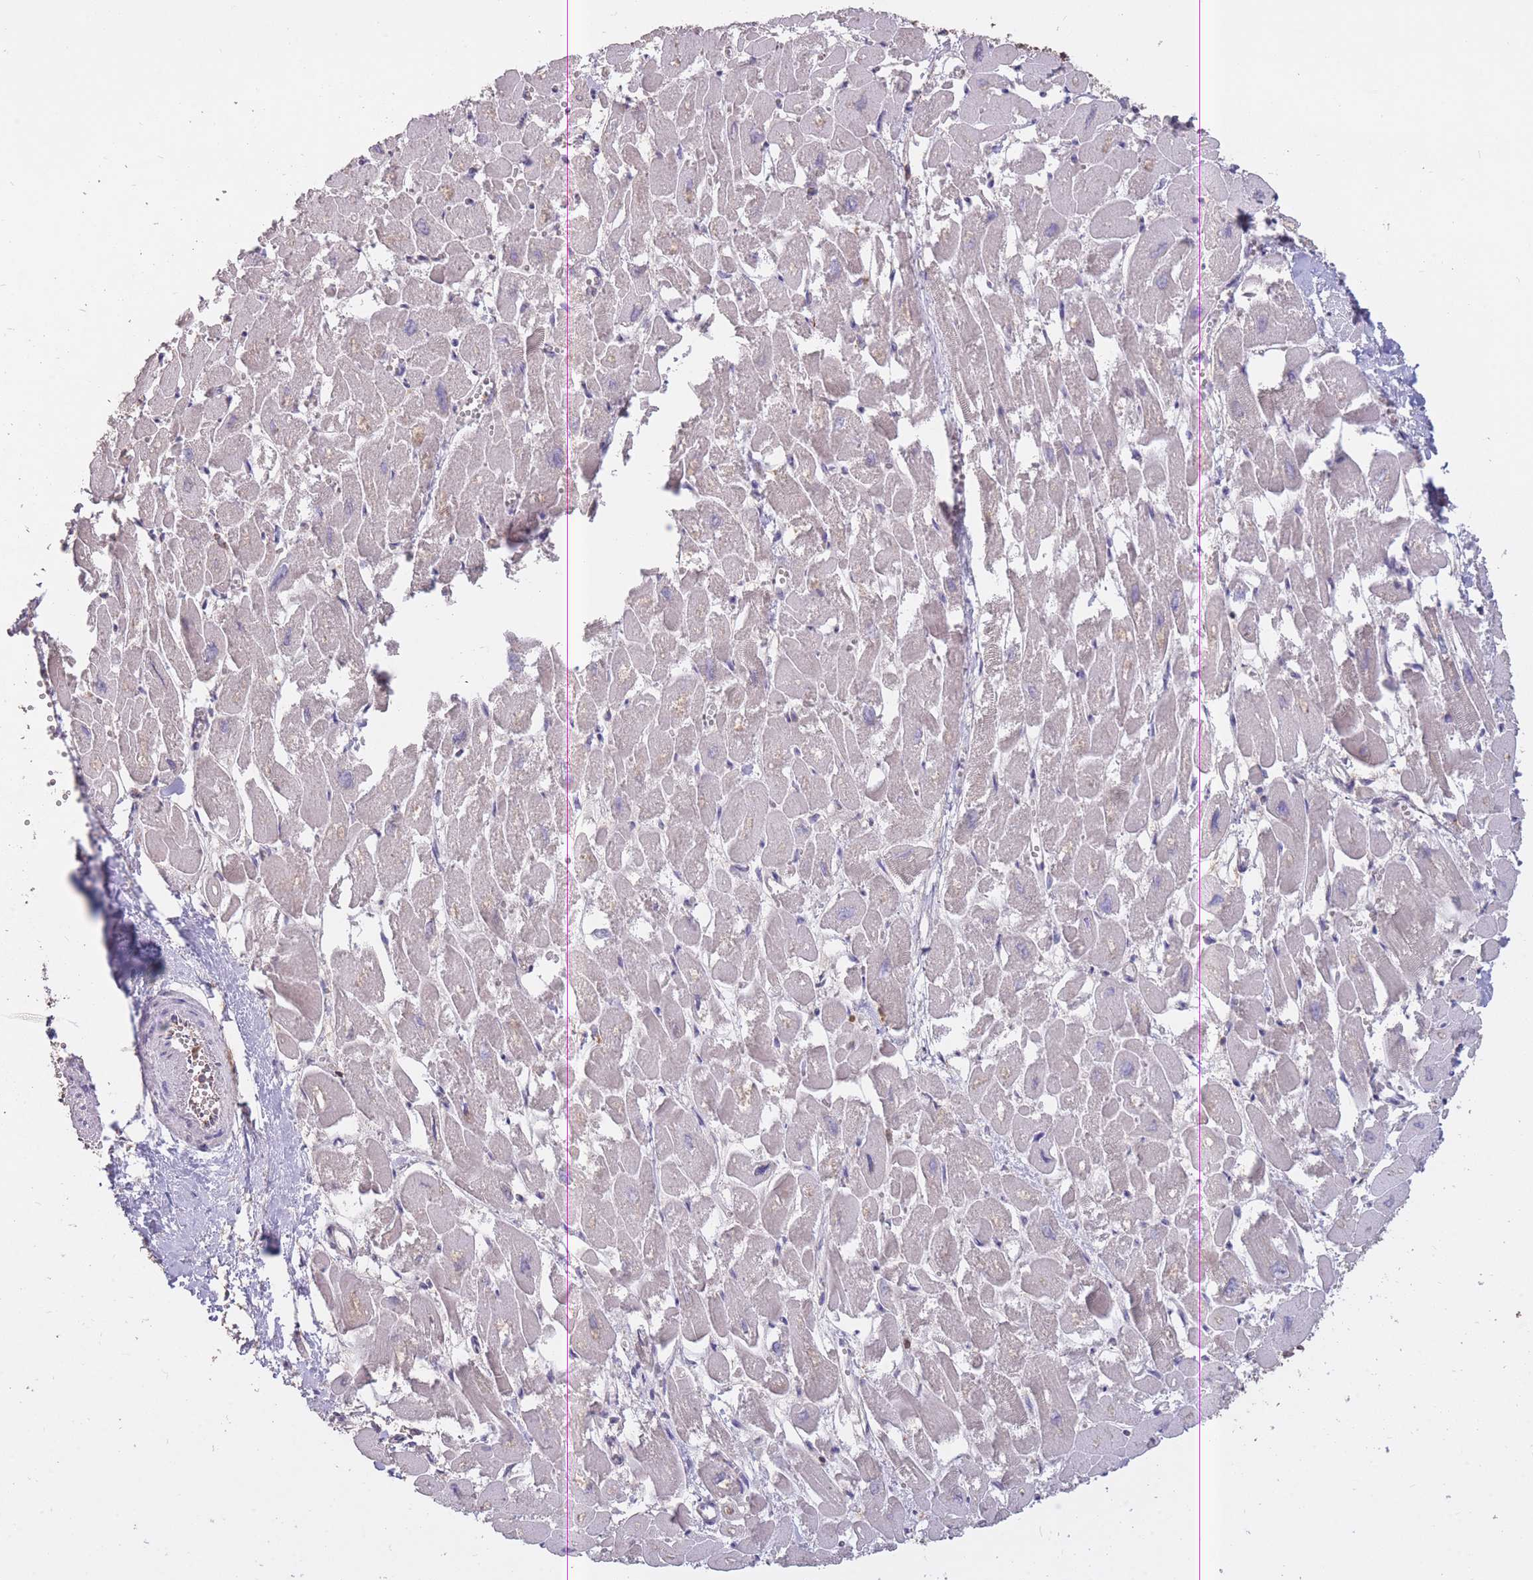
{"staining": {"intensity": "weak", "quantity": "<25%", "location": "cytoplasmic/membranous"}, "tissue": "heart muscle", "cell_type": "Cardiomyocytes", "image_type": "normal", "snomed": [{"axis": "morphology", "description": "Normal tissue, NOS"}, {"axis": "topography", "description": "Heart"}], "caption": "There is no significant expression in cardiomyocytes of heart muscle. The staining was performed using DAB to visualize the protein expression in brown, while the nuclei were stained in blue with hematoxylin (Magnification: 20x).", "gene": "GMIP", "patient": {"sex": "male", "age": 54}}